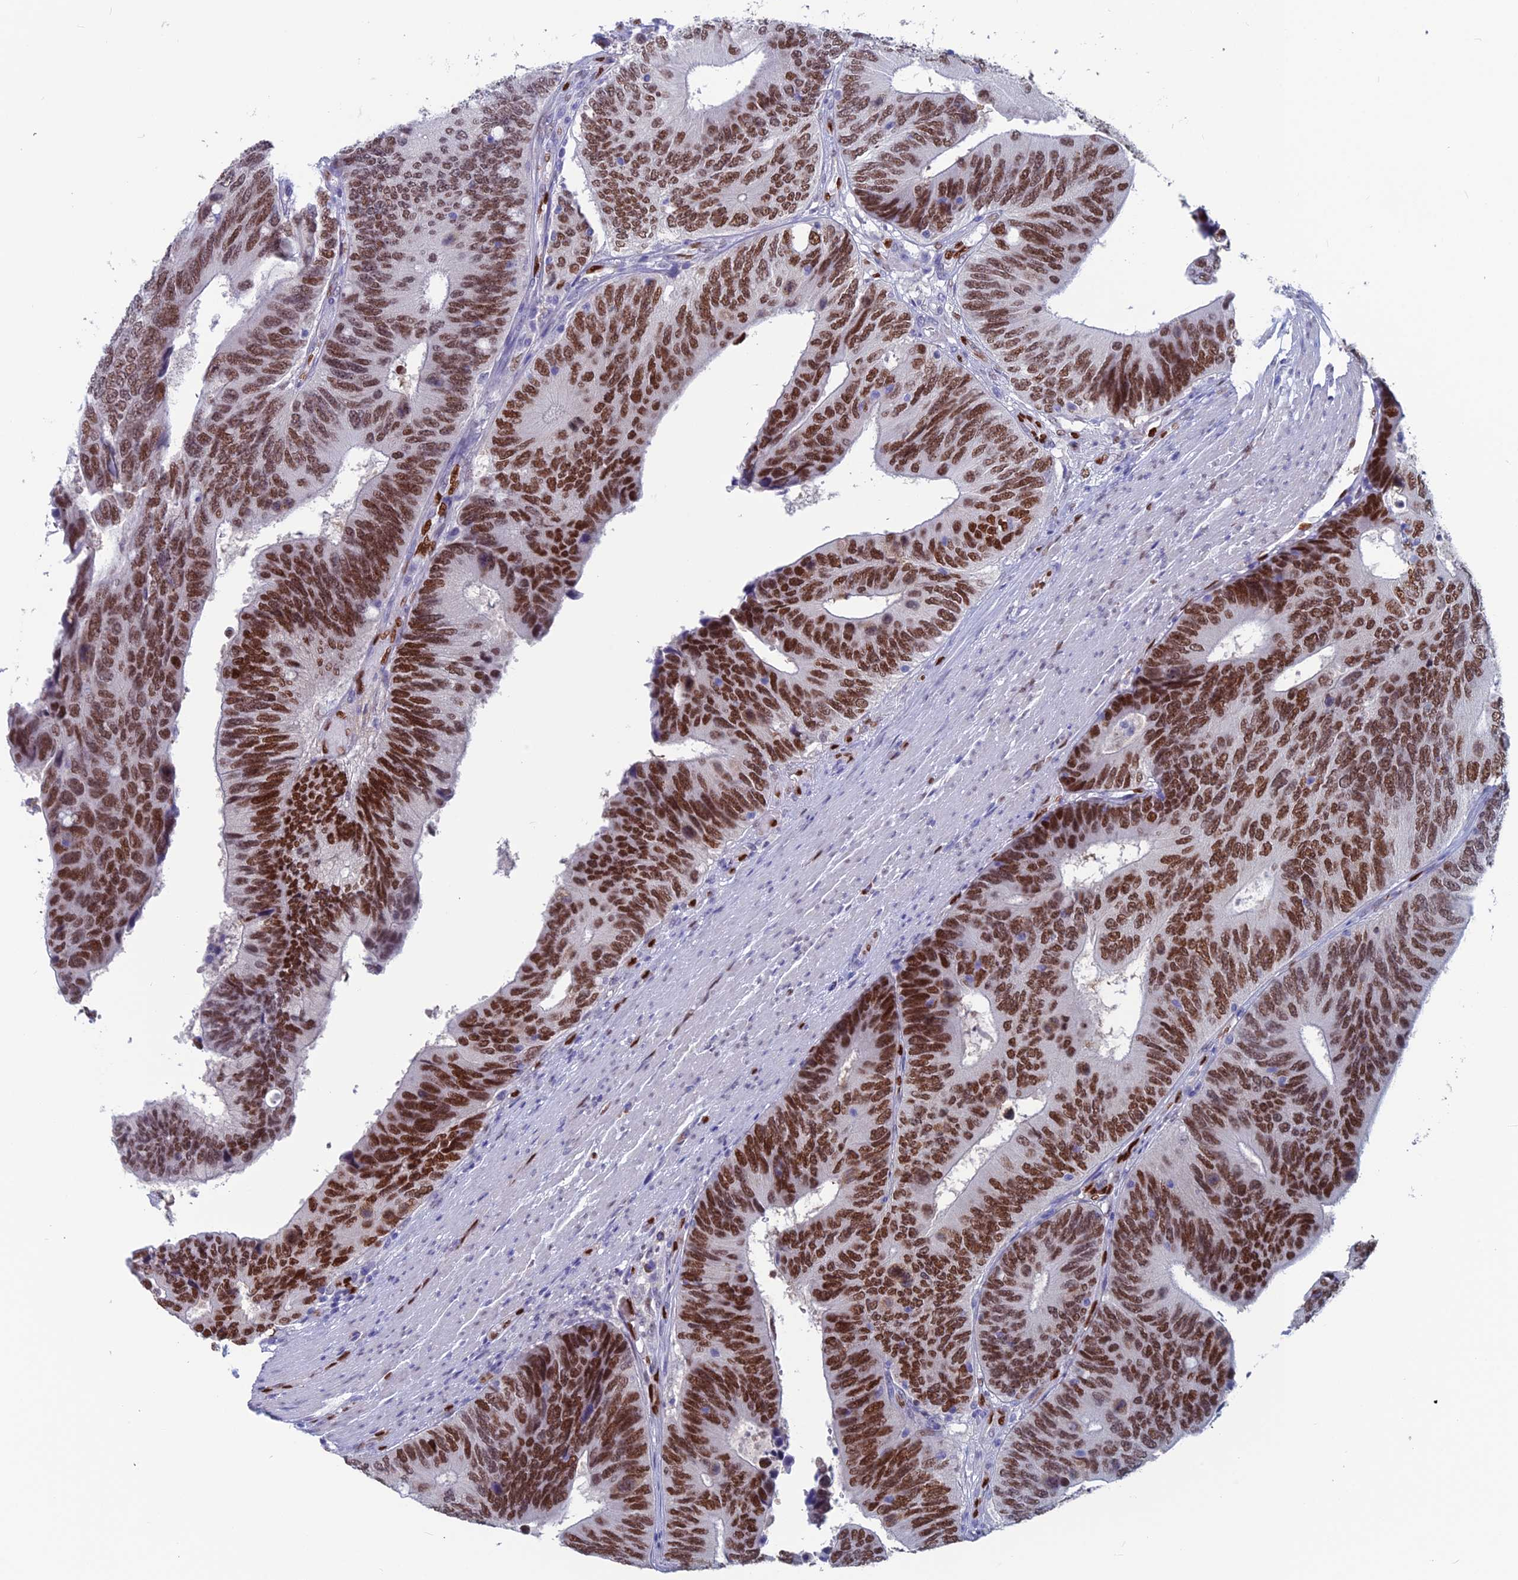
{"staining": {"intensity": "strong", "quantity": ">75%", "location": "nuclear"}, "tissue": "colorectal cancer", "cell_type": "Tumor cells", "image_type": "cancer", "snomed": [{"axis": "morphology", "description": "Adenocarcinoma, NOS"}, {"axis": "topography", "description": "Colon"}], "caption": "There is high levels of strong nuclear expression in tumor cells of adenocarcinoma (colorectal), as demonstrated by immunohistochemical staining (brown color).", "gene": "NOL4L", "patient": {"sex": "male", "age": 87}}